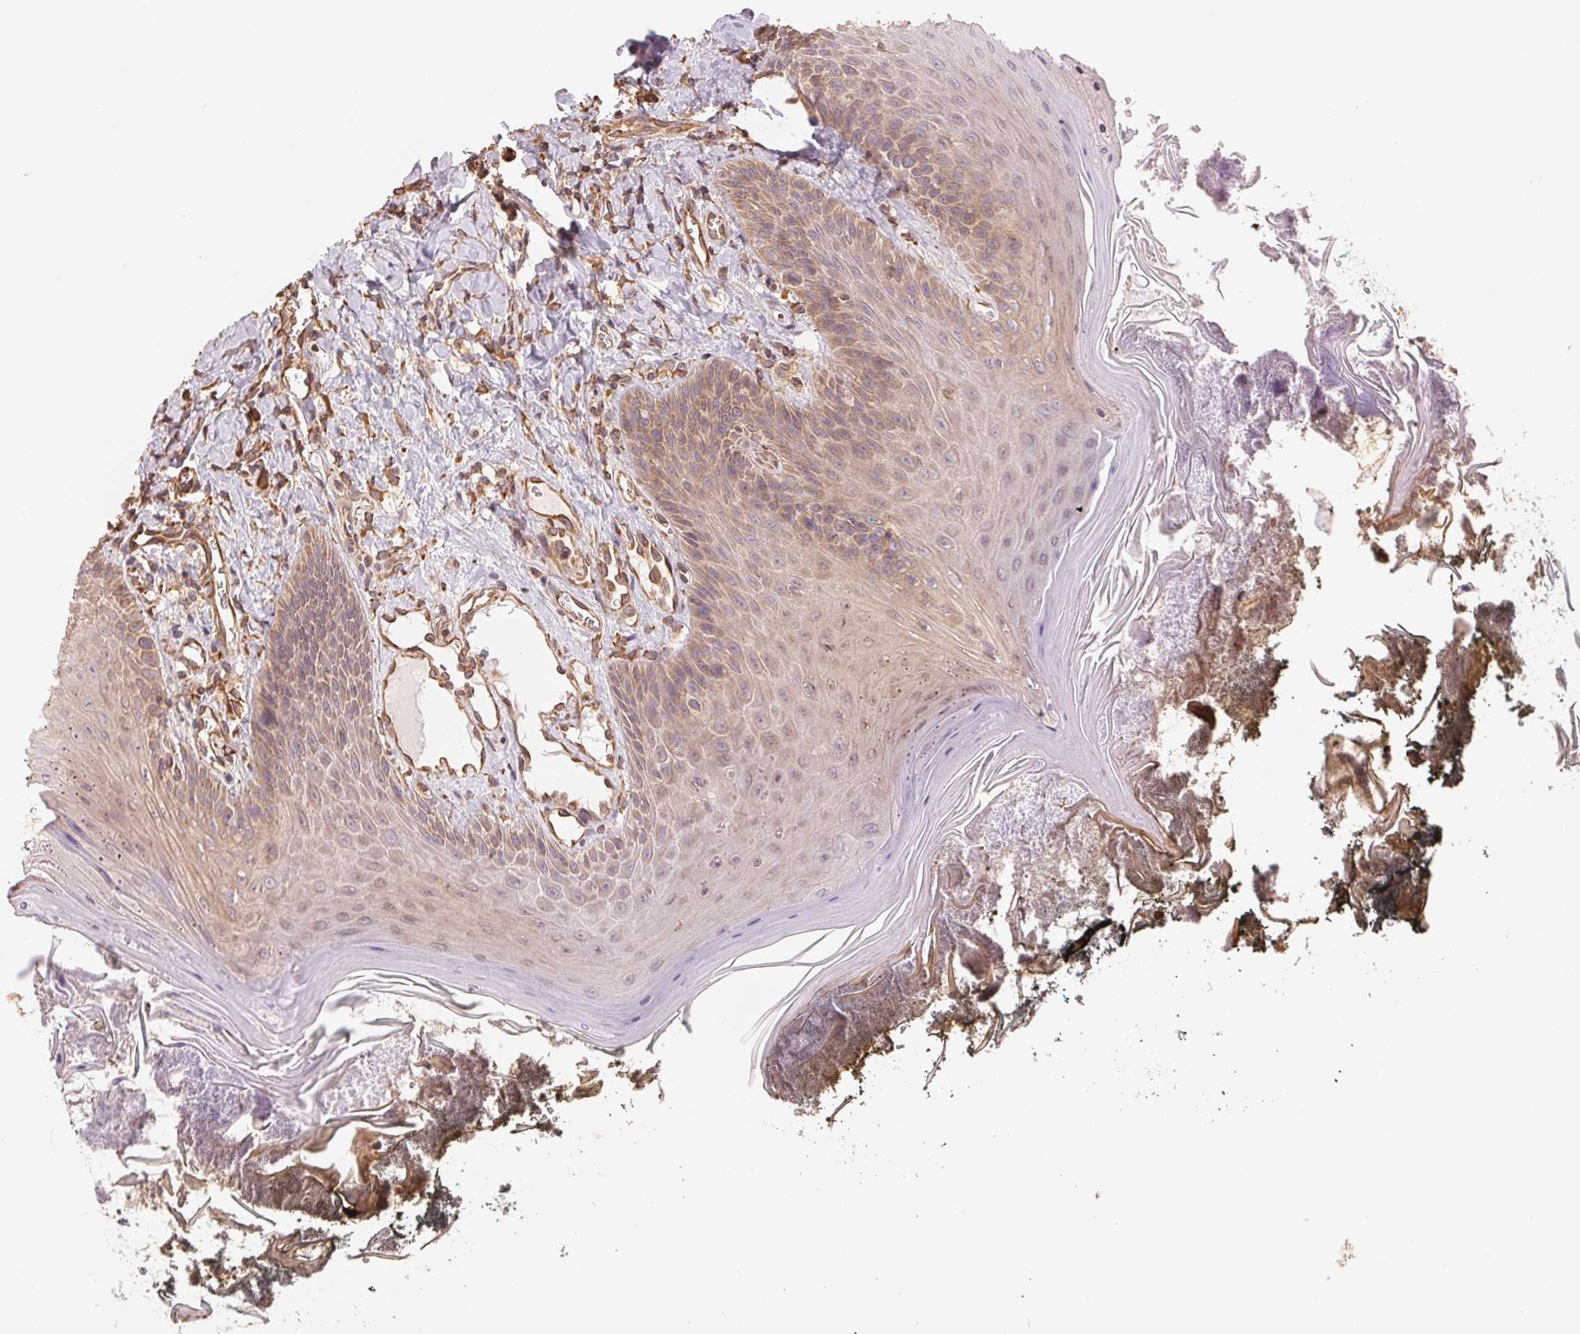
{"staining": {"intensity": "weak", "quantity": "<25%", "location": "cytoplasmic/membranous"}, "tissue": "oral mucosa", "cell_type": "Squamous epithelial cells", "image_type": "normal", "snomed": [{"axis": "morphology", "description": "Normal tissue, NOS"}, {"axis": "topography", "description": "Oral tissue"}], "caption": "Immunohistochemistry (IHC) micrograph of normal oral mucosa: human oral mucosa stained with DAB displays no significant protein staining in squamous epithelial cells.", "gene": "C6orf163", "patient": {"sex": "male", "age": 9}}